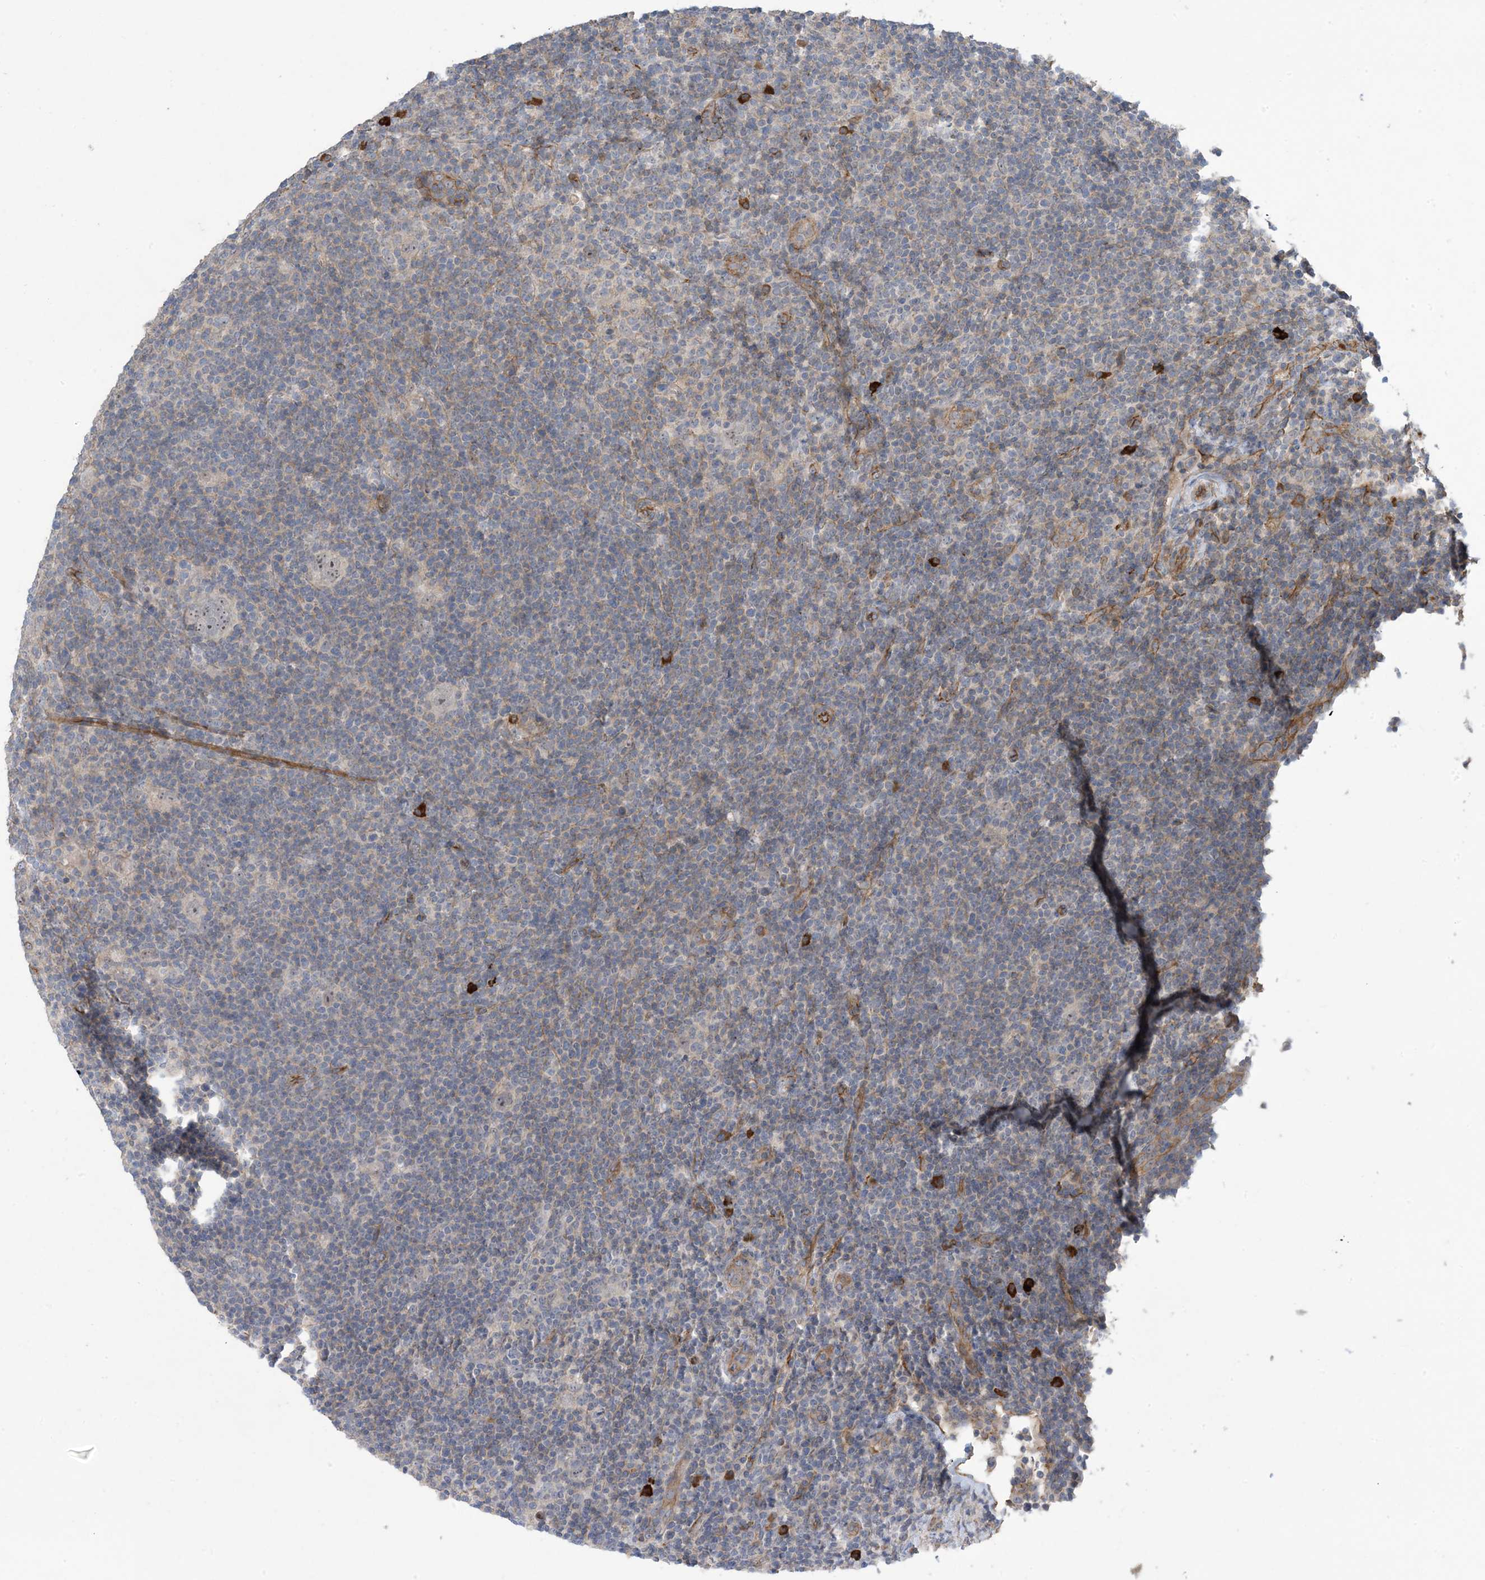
{"staining": {"intensity": "negative", "quantity": "none", "location": "none"}, "tissue": "lymphoma", "cell_type": "Tumor cells", "image_type": "cancer", "snomed": [{"axis": "morphology", "description": "Hodgkin's disease, NOS"}, {"axis": "topography", "description": "Lymph node"}], "caption": "An IHC micrograph of lymphoma is shown. There is no staining in tumor cells of lymphoma.", "gene": "AOC1", "patient": {"sex": "female", "age": 57}}